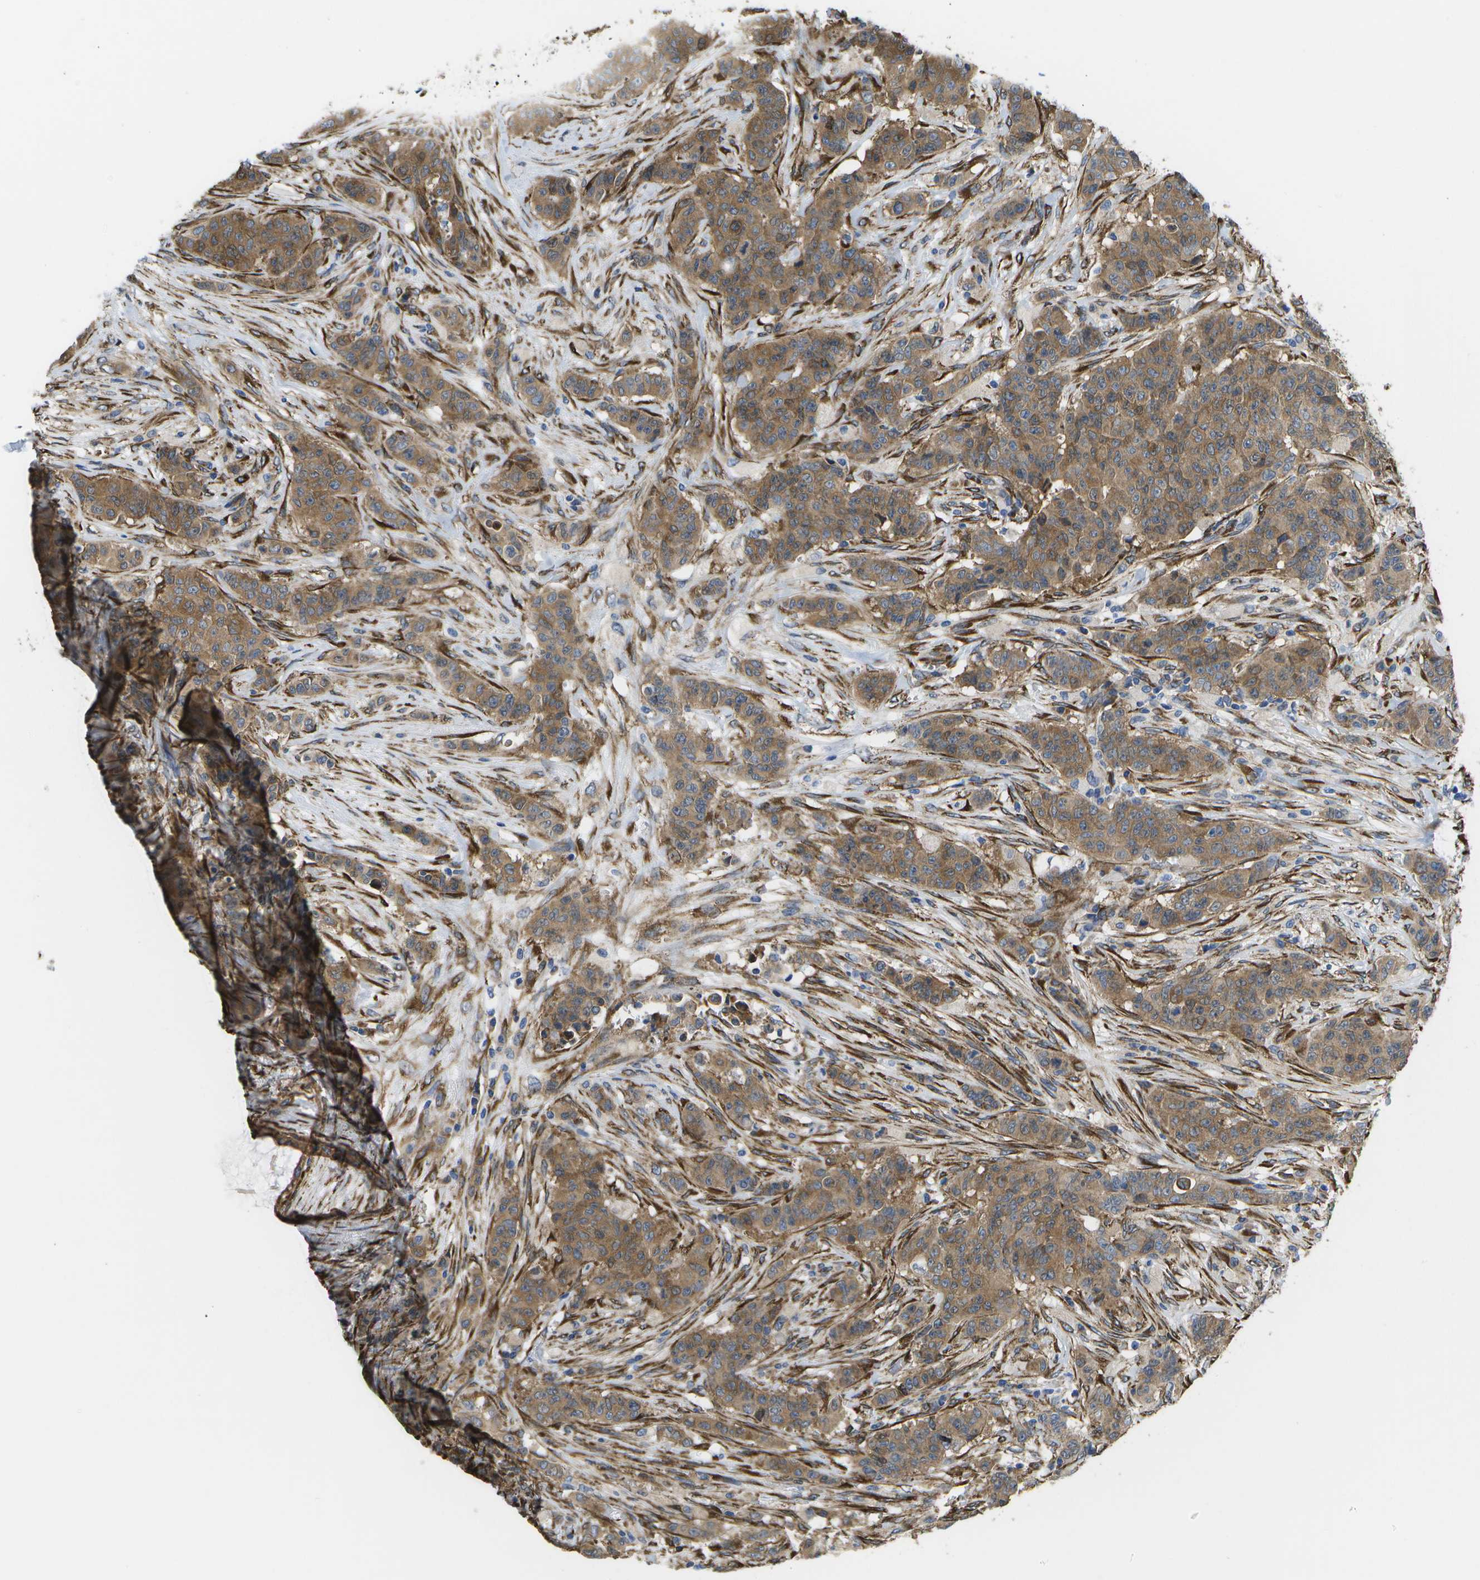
{"staining": {"intensity": "moderate", "quantity": ">75%", "location": "cytoplasmic/membranous"}, "tissue": "breast cancer", "cell_type": "Tumor cells", "image_type": "cancer", "snomed": [{"axis": "morphology", "description": "Normal tissue, NOS"}, {"axis": "morphology", "description": "Duct carcinoma"}, {"axis": "topography", "description": "Breast"}], "caption": "Protein staining of breast cancer tissue reveals moderate cytoplasmic/membranous positivity in approximately >75% of tumor cells.", "gene": "ZDHHC17", "patient": {"sex": "female", "age": 40}}